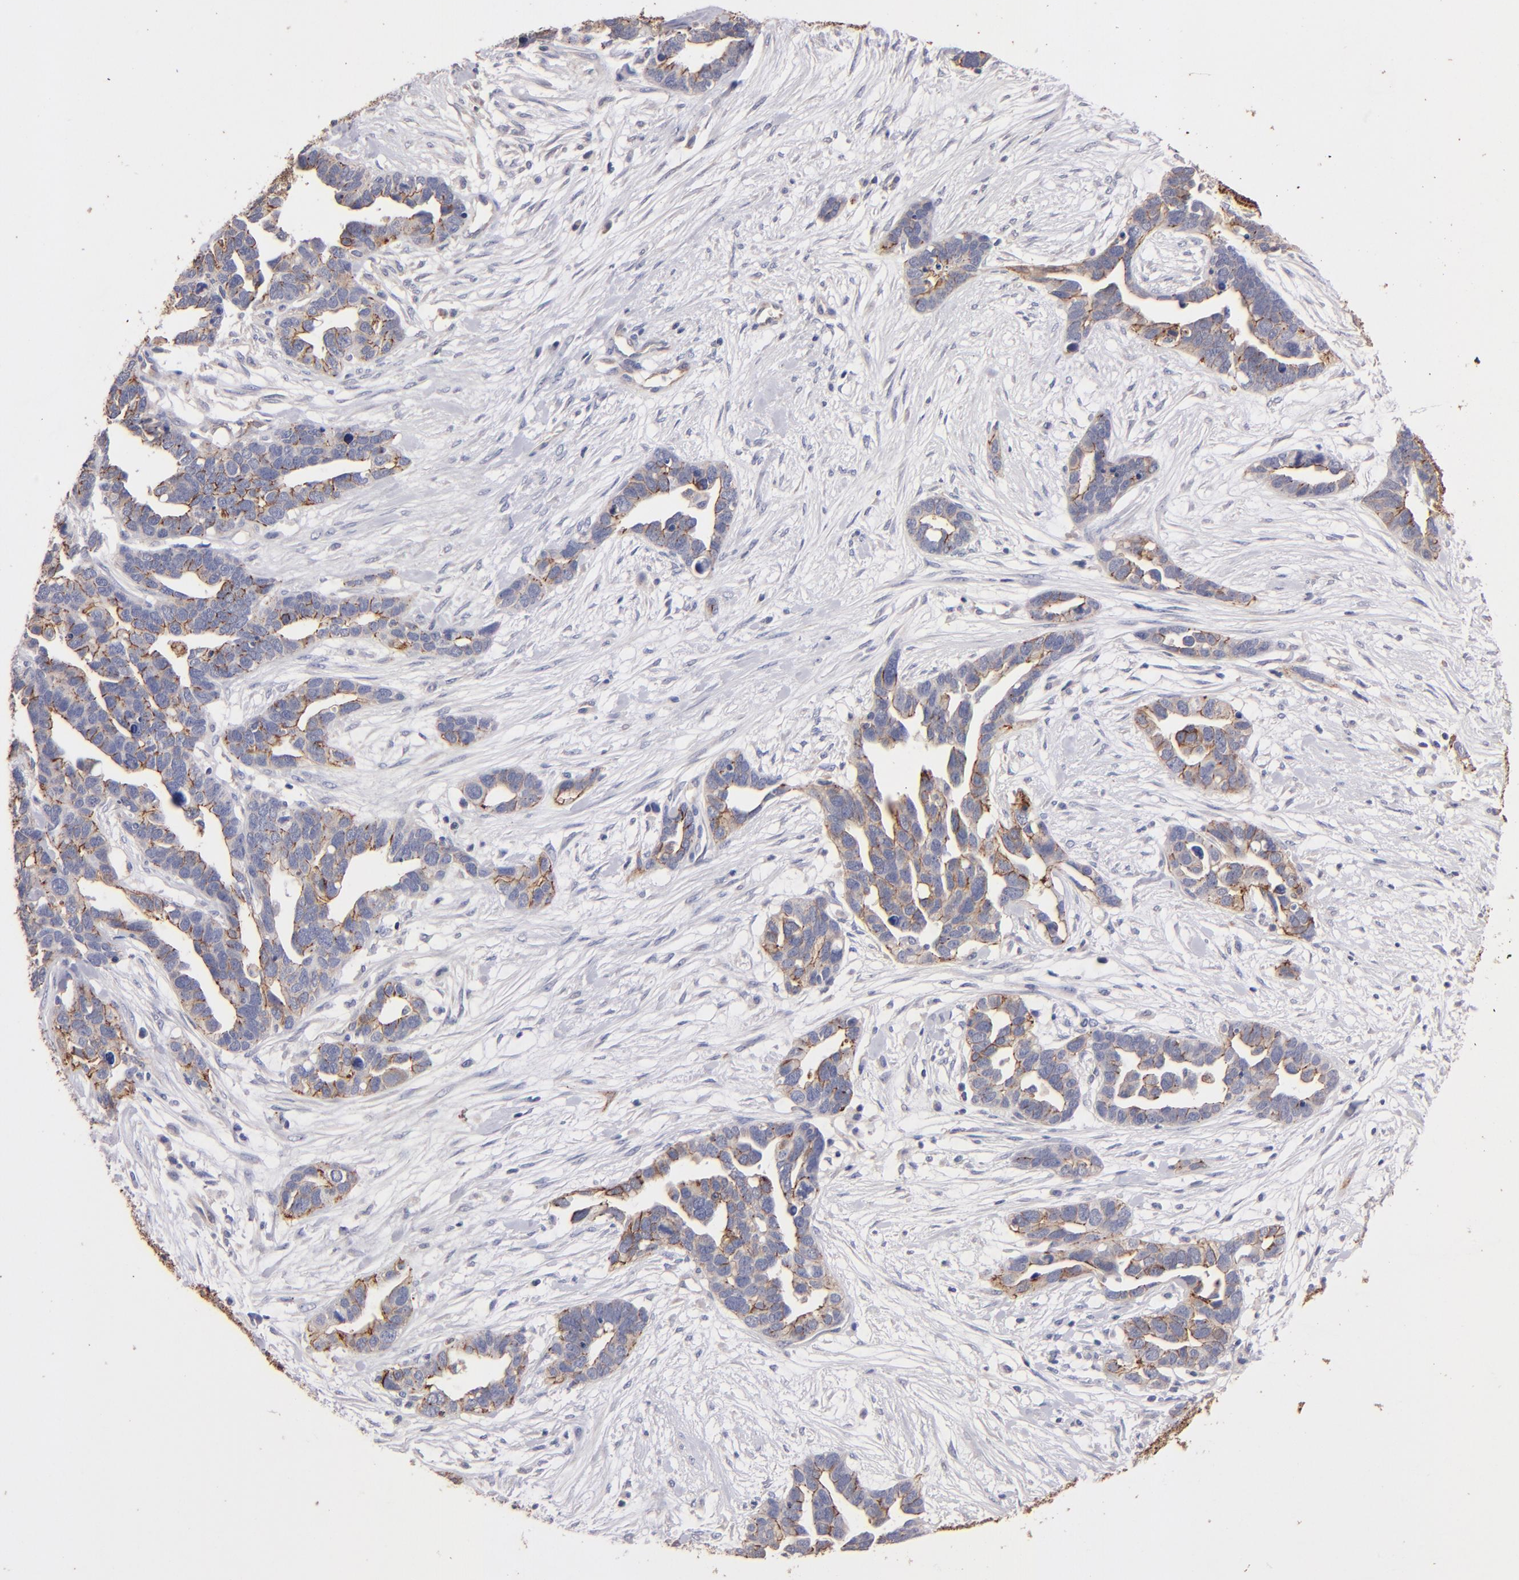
{"staining": {"intensity": "moderate", "quantity": "25%-75%", "location": "cytoplasmic/membranous"}, "tissue": "ovarian cancer", "cell_type": "Tumor cells", "image_type": "cancer", "snomed": [{"axis": "morphology", "description": "Cystadenocarcinoma, serous, NOS"}, {"axis": "topography", "description": "Ovary"}], "caption": "Protein staining by immunohistochemistry (IHC) shows moderate cytoplasmic/membranous staining in about 25%-75% of tumor cells in ovarian cancer.", "gene": "CLDN5", "patient": {"sex": "female", "age": 54}}